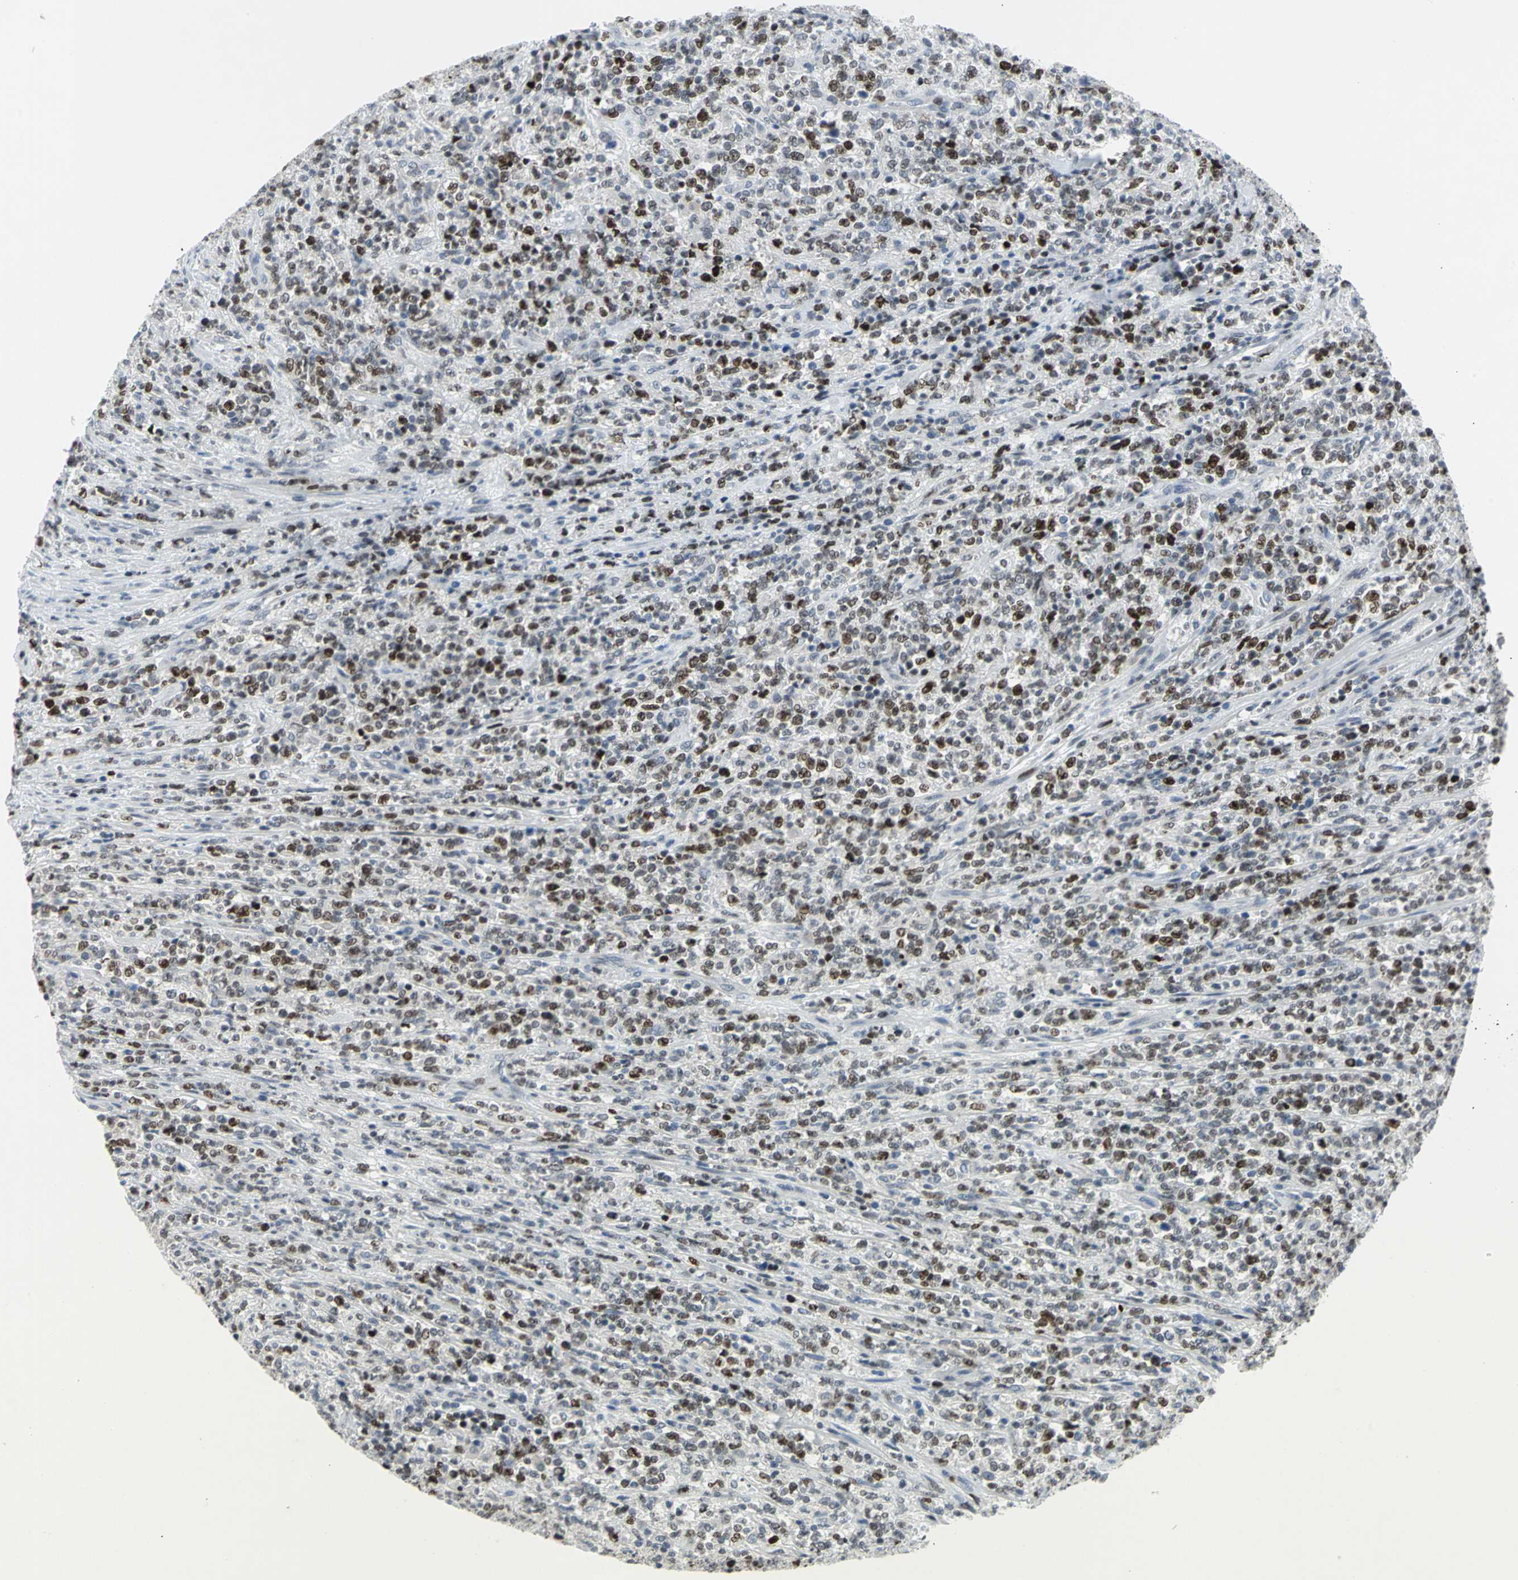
{"staining": {"intensity": "moderate", "quantity": "25%-75%", "location": "nuclear"}, "tissue": "lymphoma", "cell_type": "Tumor cells", "image_type": "cancer", "snomed": [{"axis": "morphology", "description": "Malignant lymphoma, non-Hodgkin's type, High grade"}, {"axis": "topography", "description": "Soft tissue"}], "caption": "Immunohistochemistry (IHC) micrograph of neoplastic tissue: human lymphoma stained using immunohistochemistry reveals medium levels of moderate protein expression localized specifically in the nuclear of tumor cells, appearing as a nuclear brown color.", "gene": "RPA1", "patient": {"sex": "male", "age": 18}}